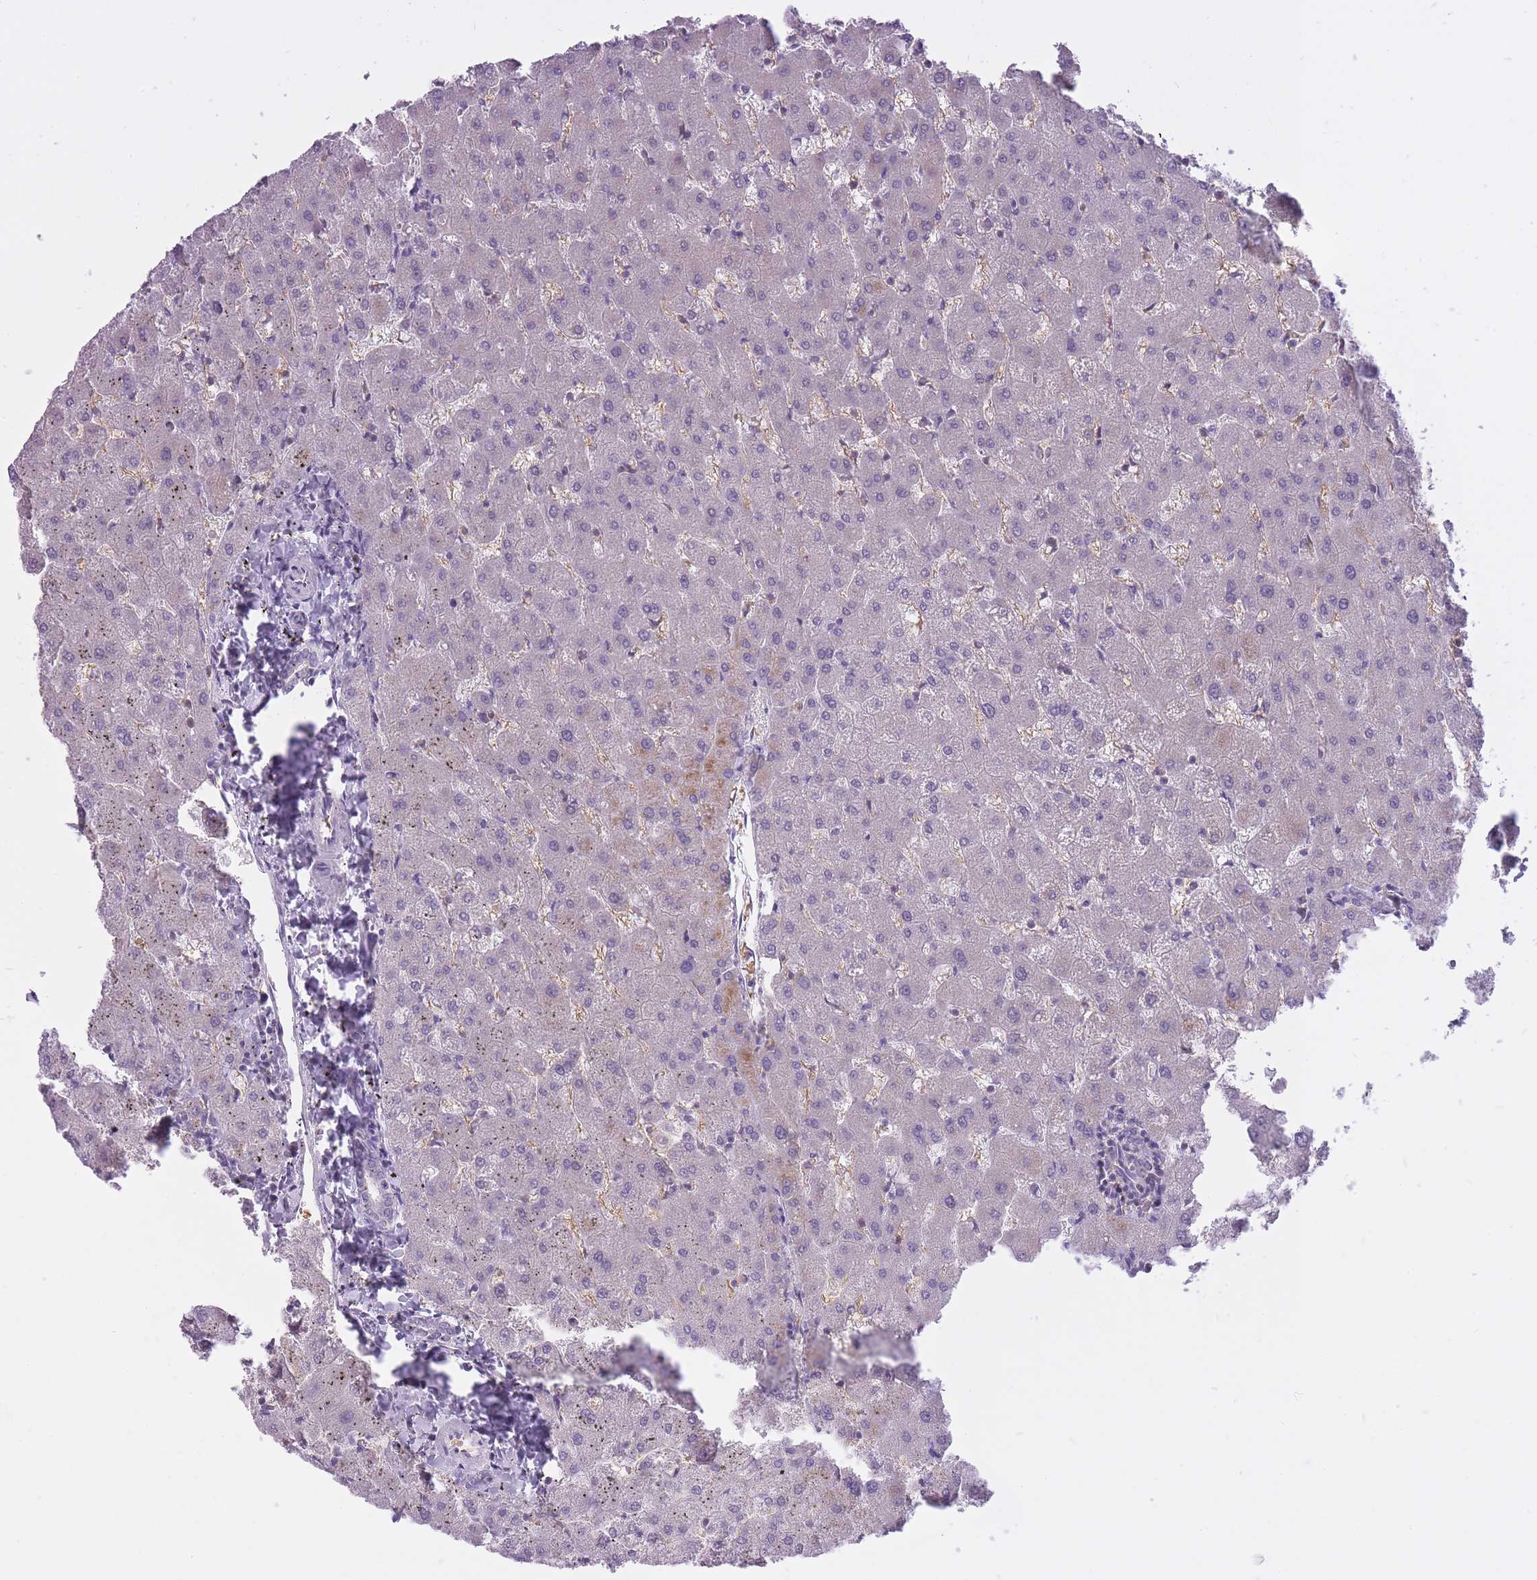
{"staining": {"intensity": "negative", "quantity": "none", "location": "none"}, "tissue": "liver", "cell_type": "Cholangiocytes", "image_type": "normal", "snomed": [{"axis": "morphology", "description": "Normal tissue, NOS"}, {"axis": "topography", "description": "Liver"}], "caption": "The image shows no significant staining in cholangiocytes of liver.", "gene": "CXorf38", "patient": {"sex": "female", "age": 63}}